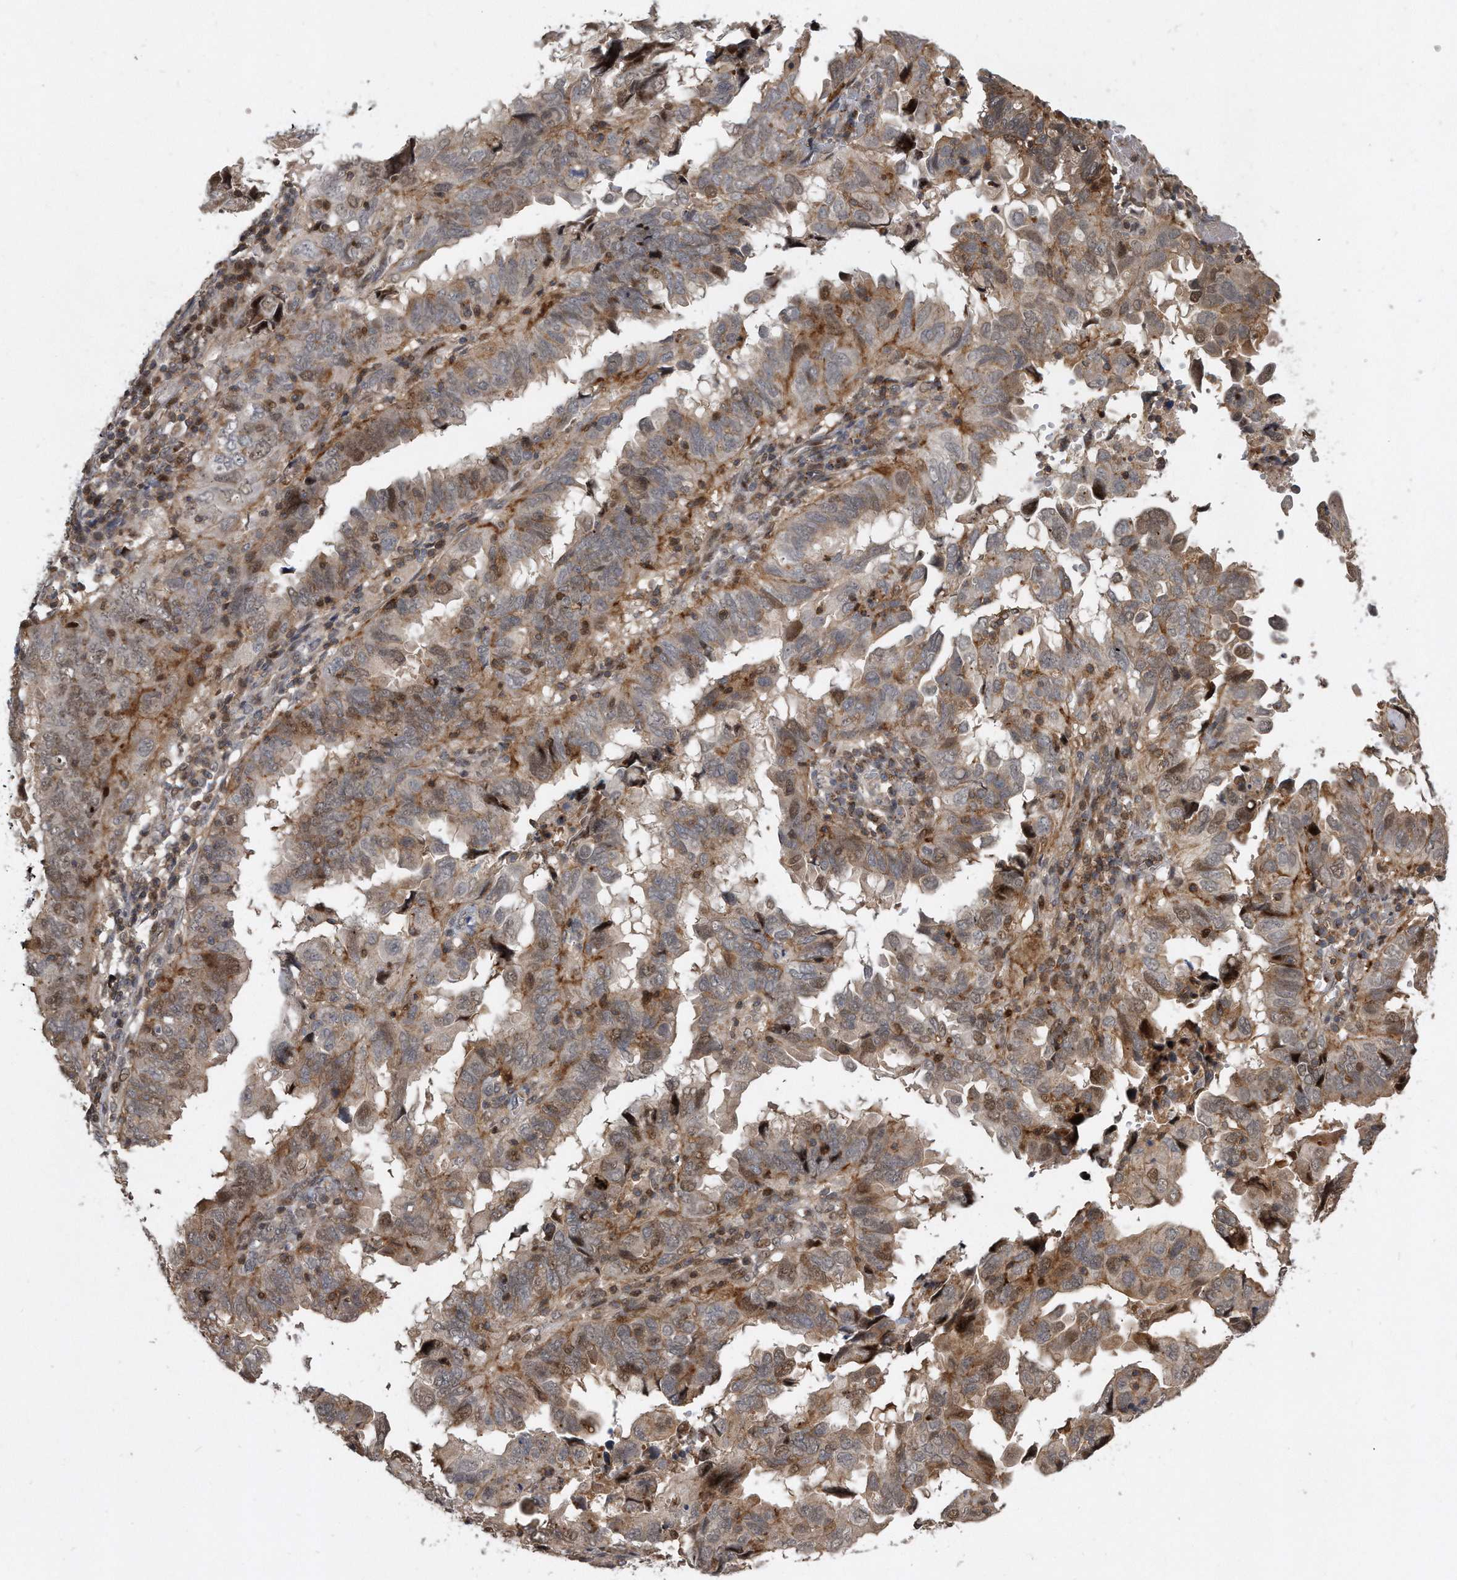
{"staining": {"intensity": "weak", "quantity": "25%-75%", "location": "cytoplasmic/membranous,nuclear"}, "tissue": "endometrial cancer", "cell_type": "Tumor cells", "image_type": "cancer", "snomed": [{"axis": "morphology", "description": "Adenocarcinoma, NOS"}, {"axis": "topography", "description": "Uterus"}], "caption": "Protein expression by immunohistochemistry reveals weak cytoplasmic/membranous and nuclear expression in approximately 25%-75% of tumor cells in endometrial cancer (adenocarcinoma).", "gene": "PGBD2", "patient": {"sex": "female", "age": 77}}